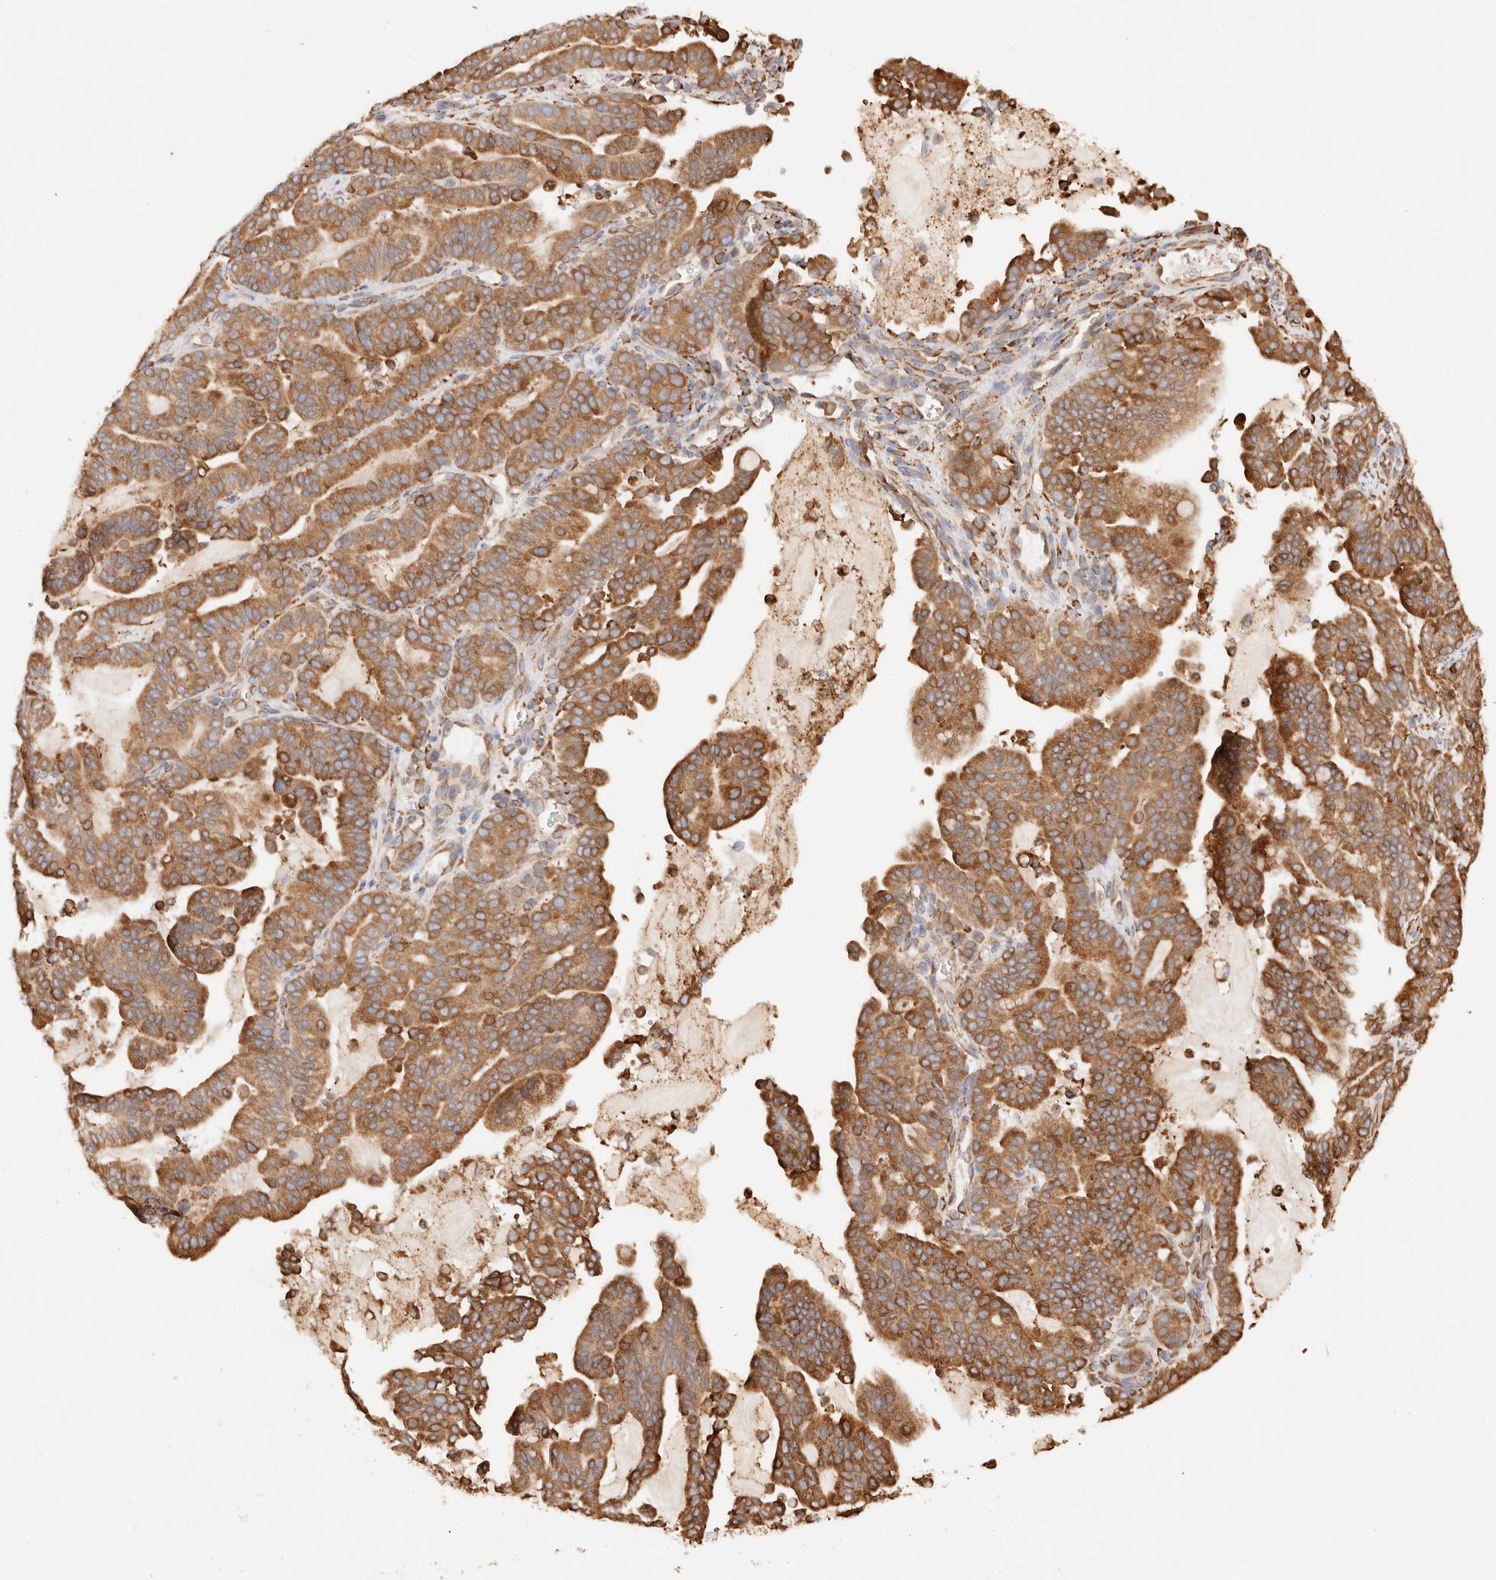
{"staining": {"intensity": "strong", "quantity": ">75%", "location": "cytoplasmic/membranous"}, "tissue": "pancreatic cancer", "cell_type": "Tumor cells", "image_type": "cancer", "snomed": [{"axis": "morphology", "description": "Adenocarcinoma, NOS"}, {"axis": "topography", "description": "Pancreas"}], "caption": "Immunohistochemistry of pancreatic cancer (adenocarcinoma) exhibits high levels of strong cytoplasmic/membranous expression in approximately >75% of tumor cells.", "gene": "FER", "patient": {"sex": "male", "age": 63}}